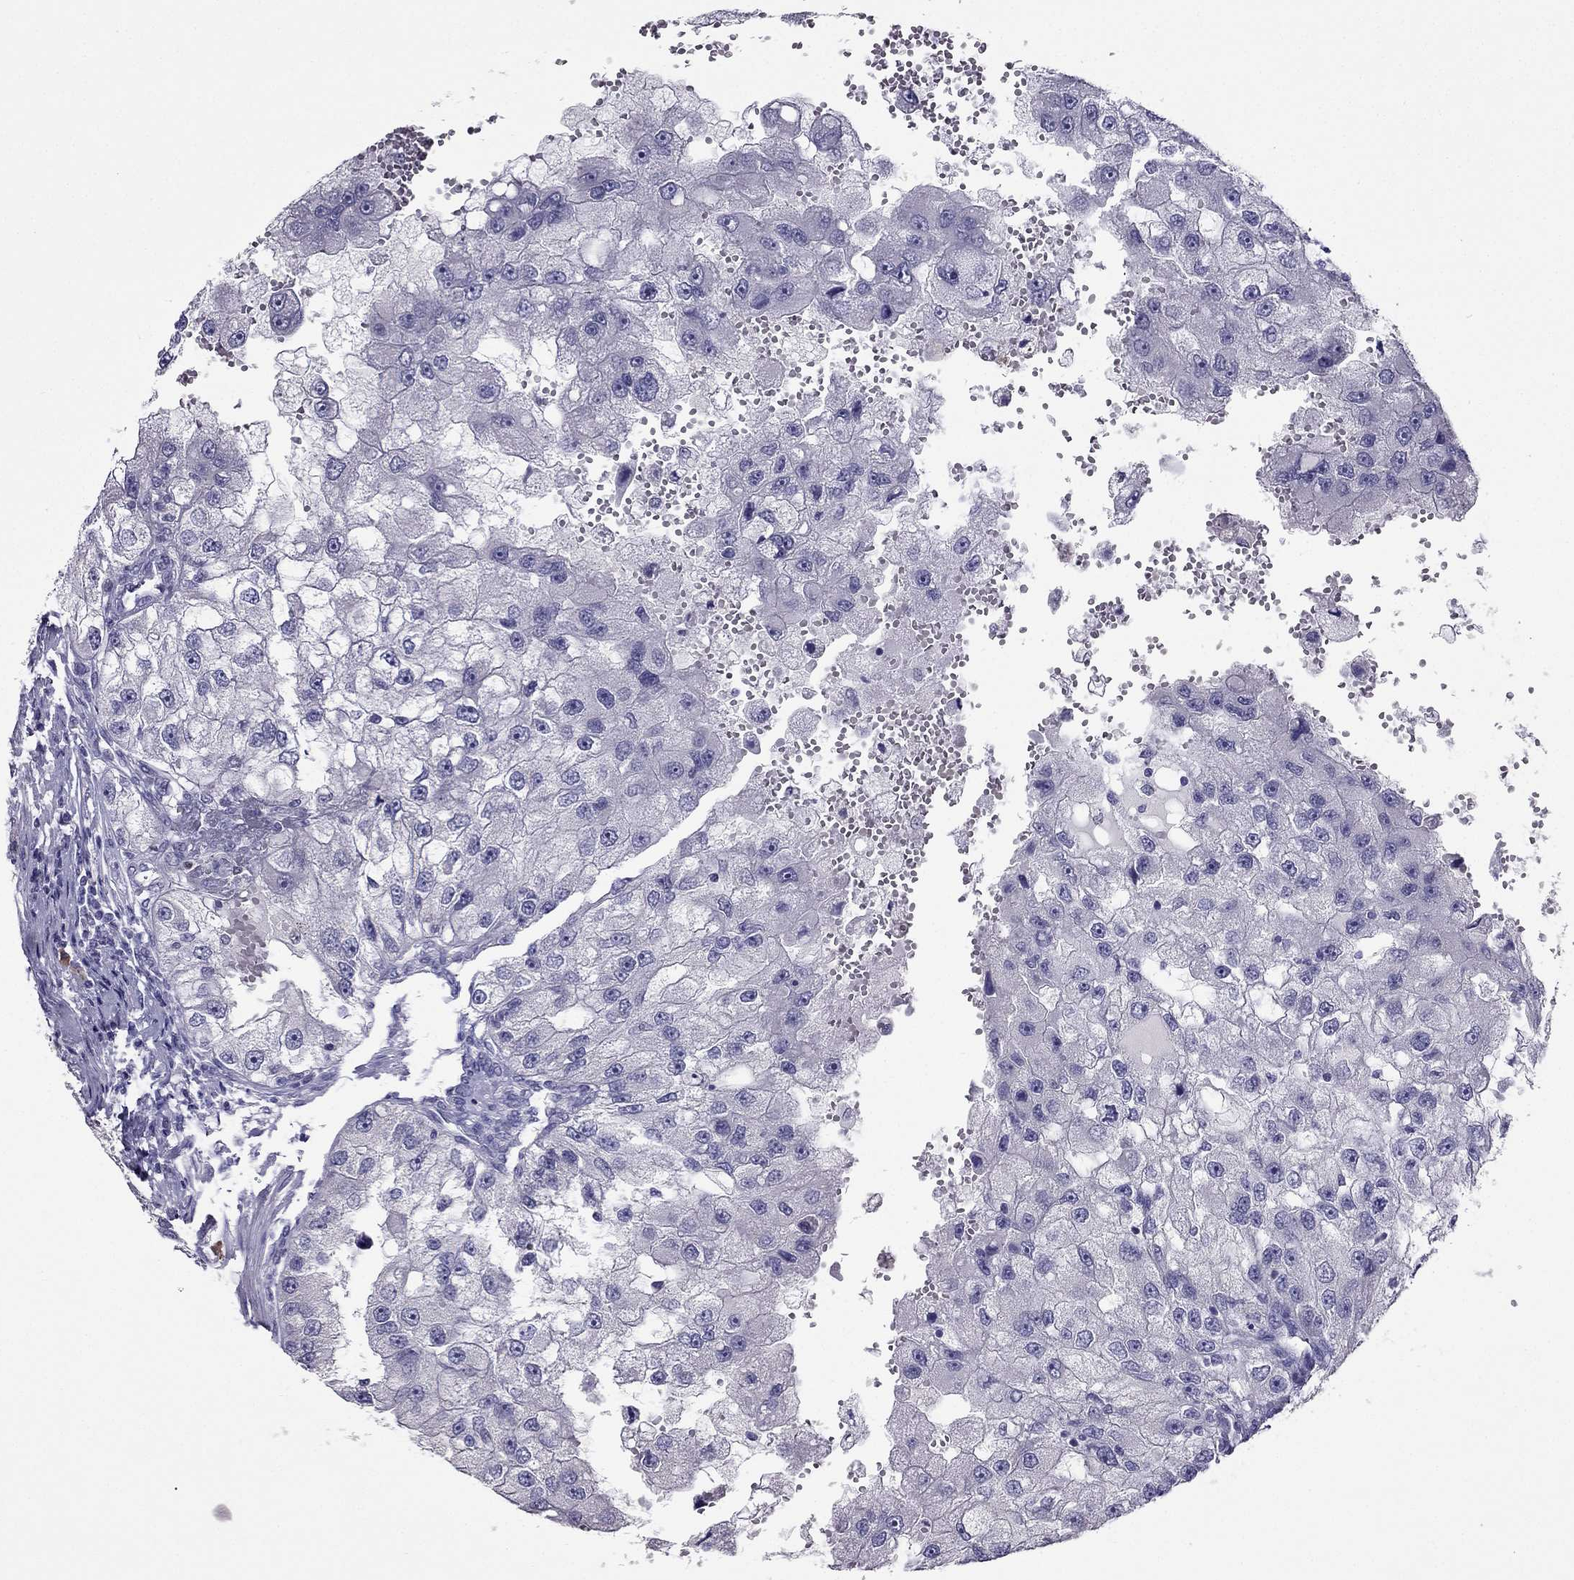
{"staining": {"intensity": "negative", "quantity": "none", "location": "none"}, "tissue": "renal cancer", "cell_type": "Tumor cells", "image_type": "cancer", "snomed": [{"axis": "morphology", "description": "Adenocarcinoma, NOS"}, {"axis": "topography", "description": "Kidney"}], "caption": "Immunohistochemical staining of renal adenocarcinoma demonstrates no significant staining in tumor cells.", "gene": "ARID3A", "patient": {"sex": "male", "age": 63}}